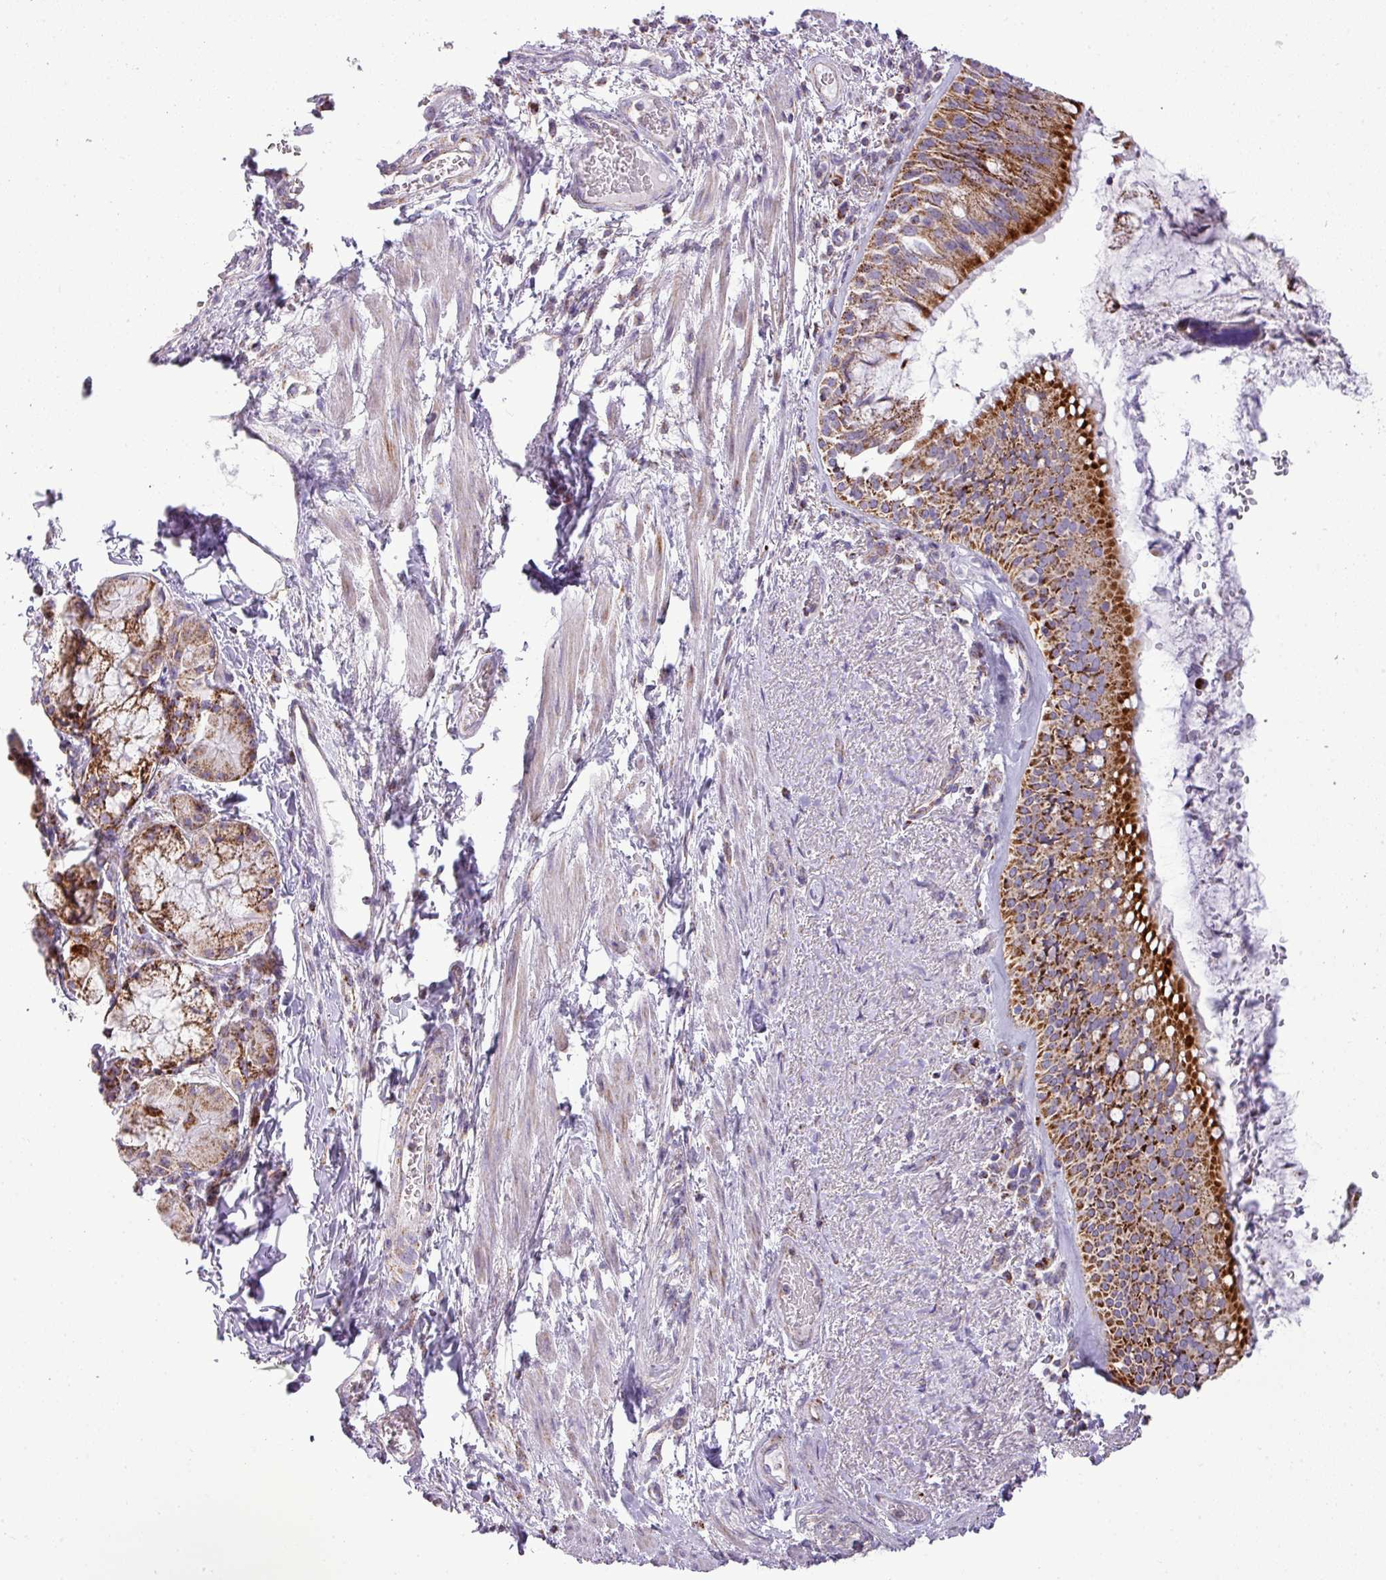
{"staining": {"intensity": "strong", "quantity": ">75%", "location": "cytoplasmic/membranous"}, "tissue": "bronchus", "cell_type": "Respiratory epithelial cells", "image_type": "normal", "snomed": [{"axis": "morphology", "description": "Normal tissue, NOS"}, {"axis": "topography", "description": "Cartilage tissue"}, {"axis": "topography", "description": "Bronchus"}], "caption": "This micrograph demonstrates unremarkable bronchus stained with immunohistochemistry to label a protein in brown. The cytoplasmic/membranous of respiratory epithelial cells show strong positivity for the protein. Nuclei are counter-stained blue.", "gene": "ZNF81", "patient": {"sex": "male", "age": 63}}